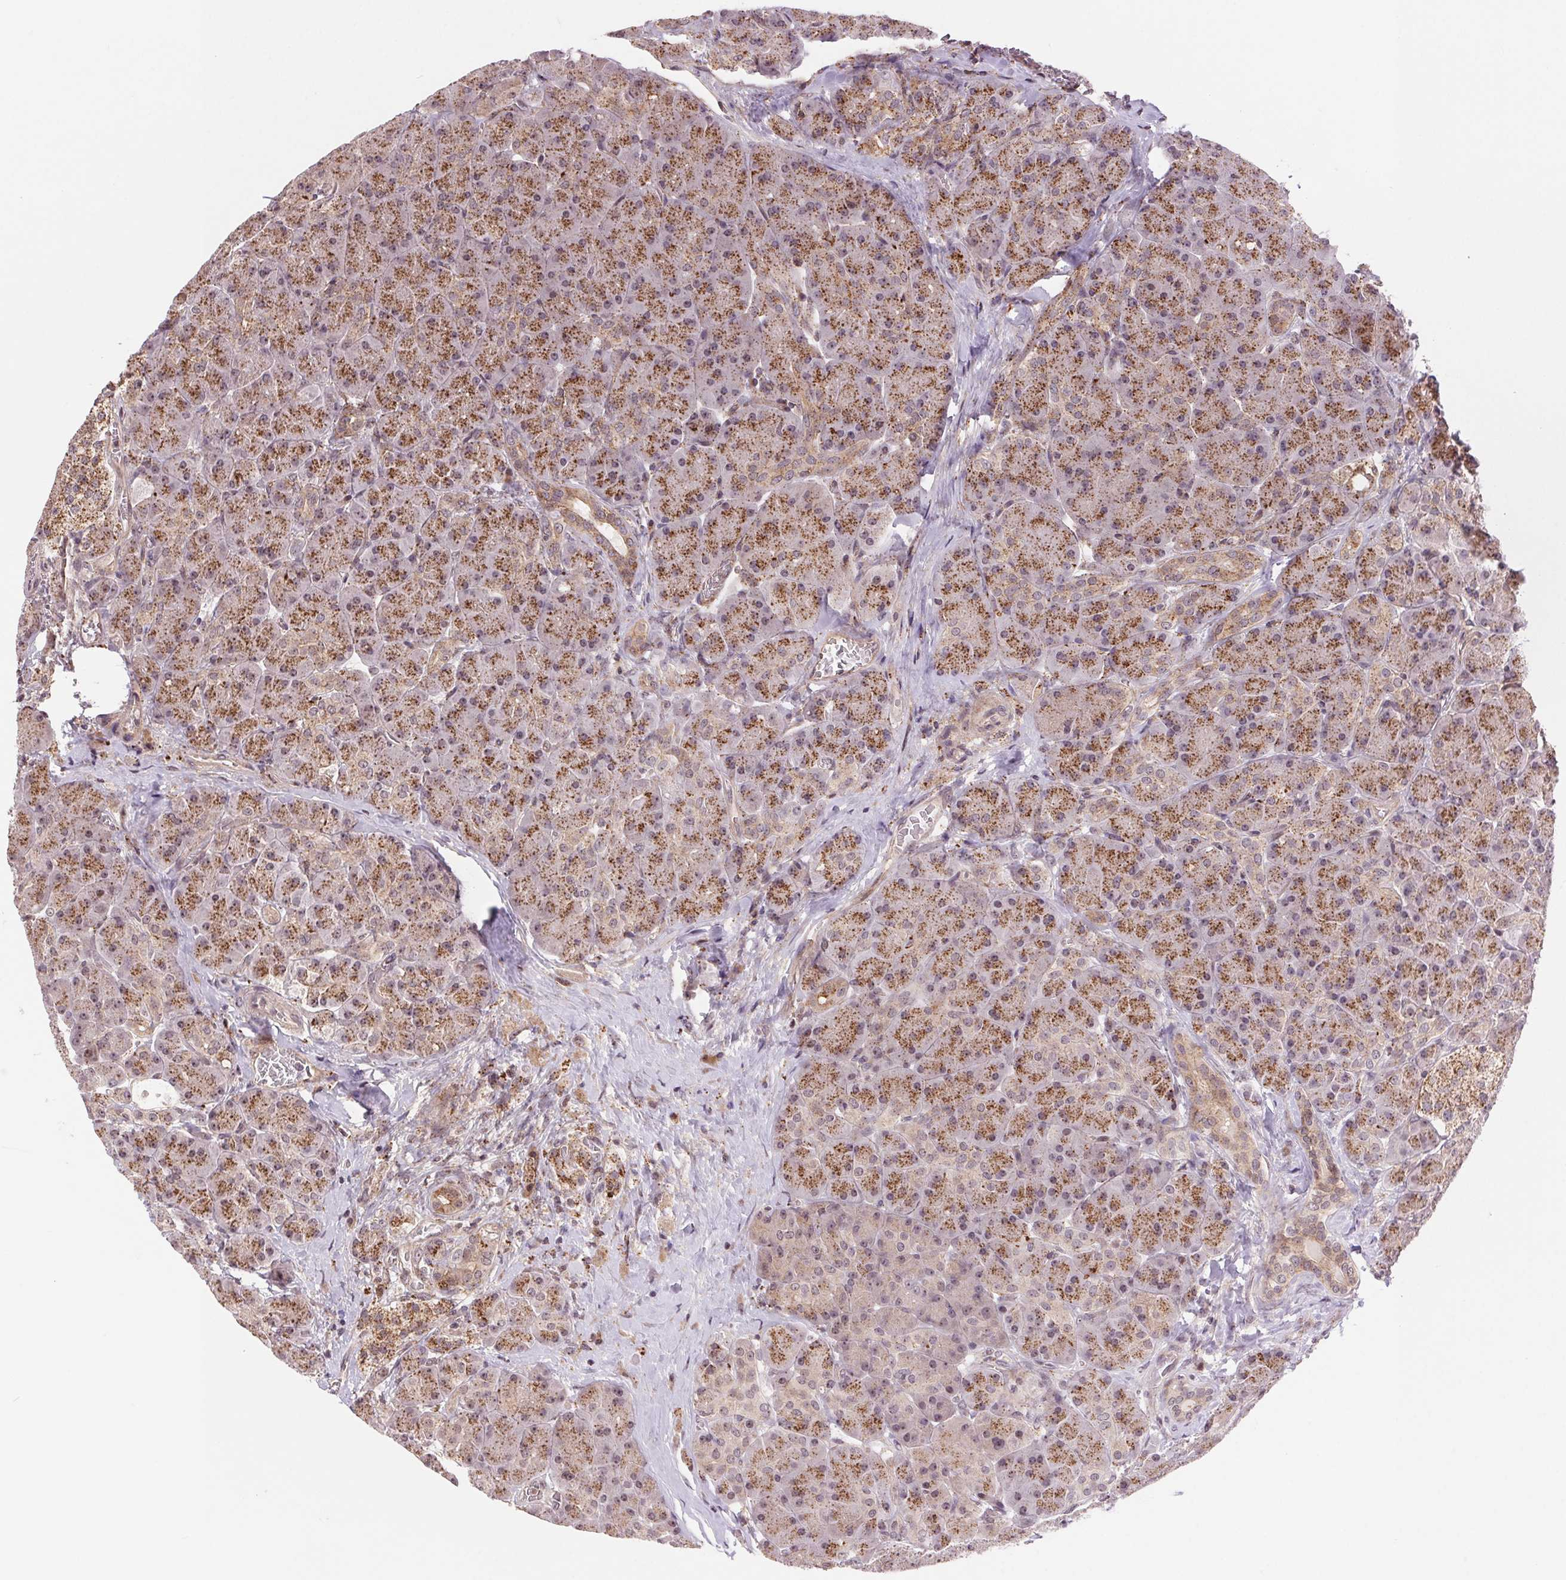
{"staining": {"intensity": "moderate", "quantity": ">75%", "location": "cytoplasmic/membranous"}, "tissue": "pancreas", "cell_type": "Exocrine glandular cells", "image_type": "normal", "snomed": [{"axis": "morphology", "description": "Normal tissue, NOS"}, {"axis": "topography", "description": "Pancreas"}], "caption": "The image reveals immunohistochemical staining of benign pancreas. There is moderate cytoplasmic/membranous expression is seen in approximately >75% of exocrine glandular cells. Immunohistochemistry (ihc) stains the protein of interest in brown and the nuclei are stained blue.", "gene": "CHMP4B", "patient": {"sex": "male", "age": 55}}